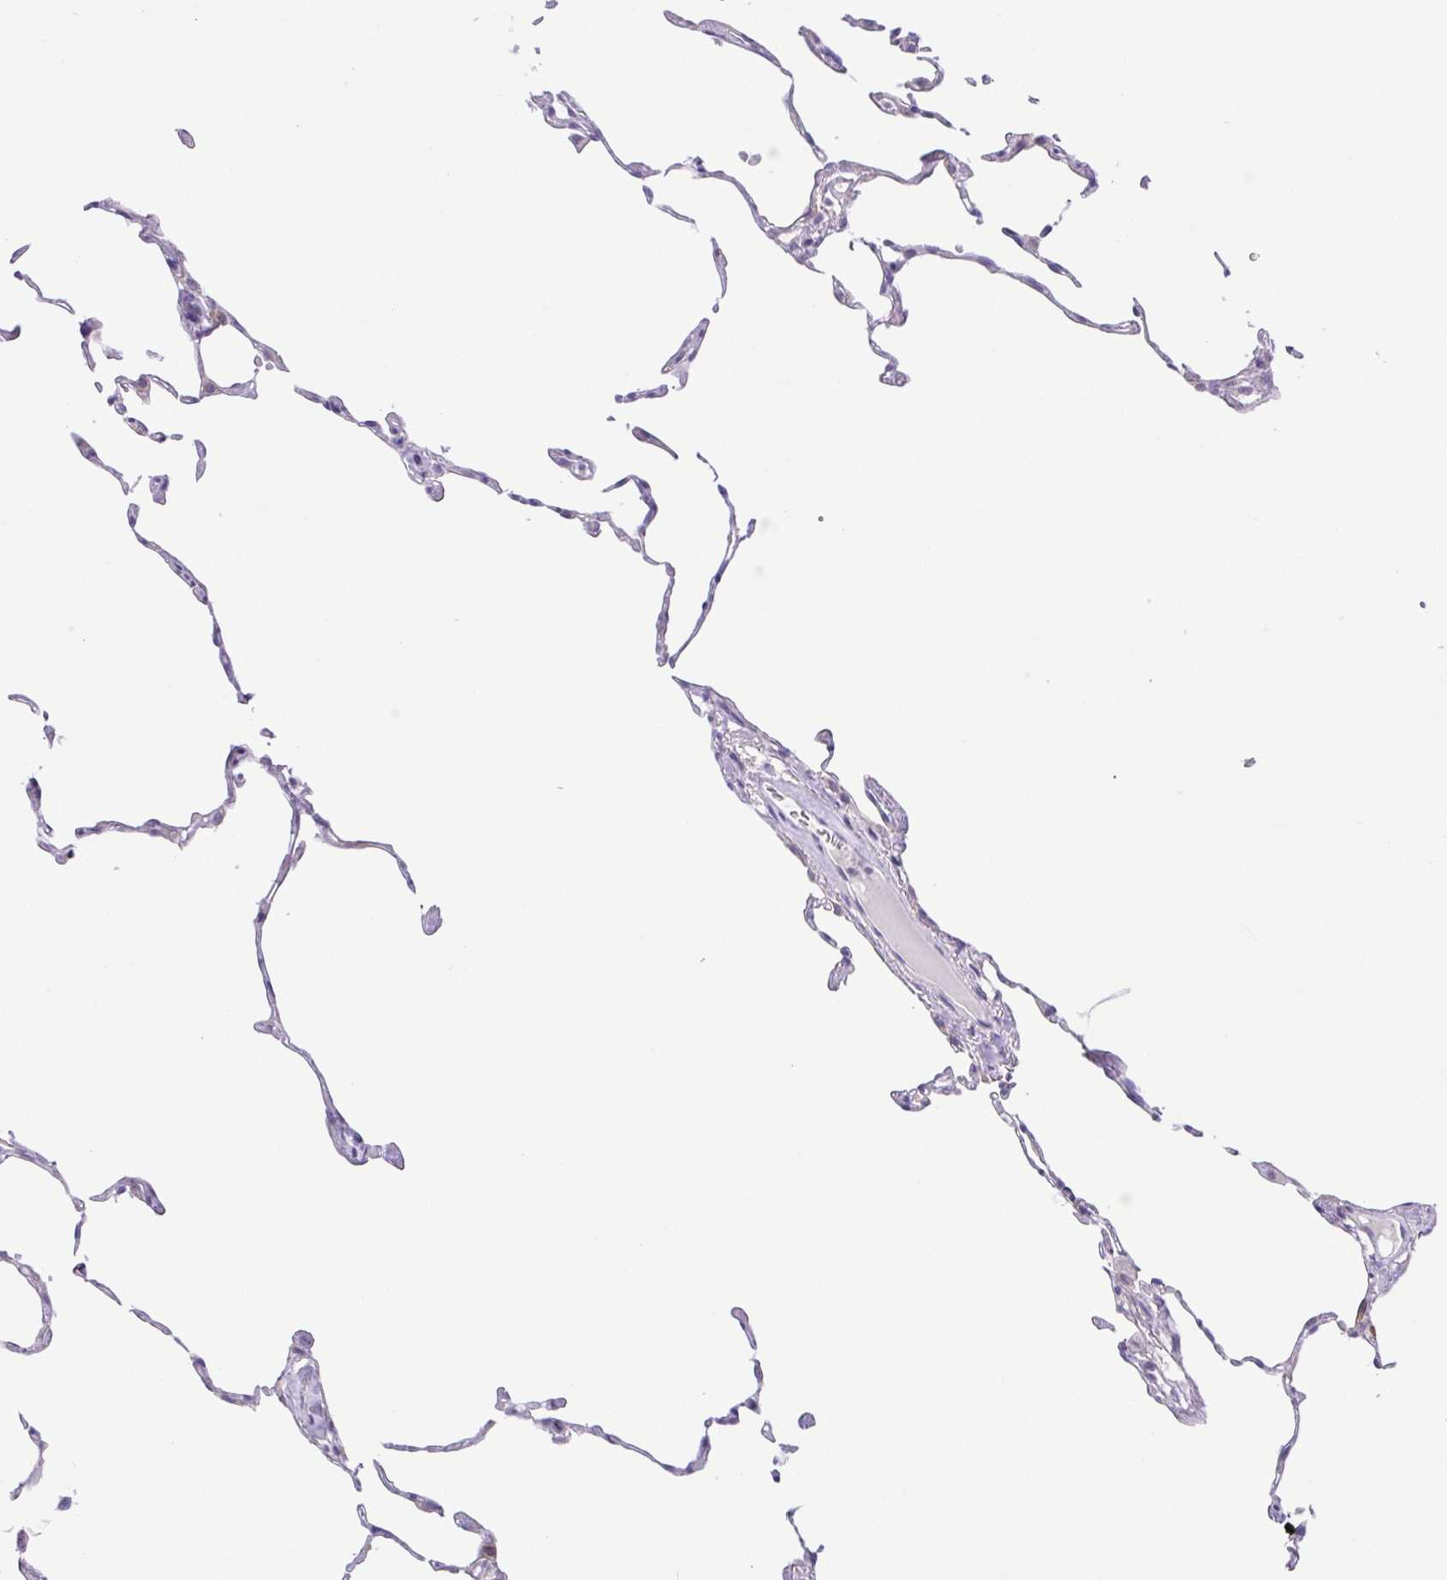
{"staining": {"intensity": "negative", "quantity": "none", "location": "none"}, "tissue": "lung", "cell_type": "Alveolar cells", "image_type": "normal", "snomed": [{"axis": "morphology", "description": "Normal tissue, NOS"}, {"axis": "topography", "description": "Lung"}], "caption": "Photomicrograph shows no protein expression in alveolar cells of normal lung. (DAB (3,3'-diaminobenzidine) immunohistochemistry visualized using brightfield microscopy, high magnification).", "gene": "DCLK2", "patient": {"sex": "female", "age": 57}}